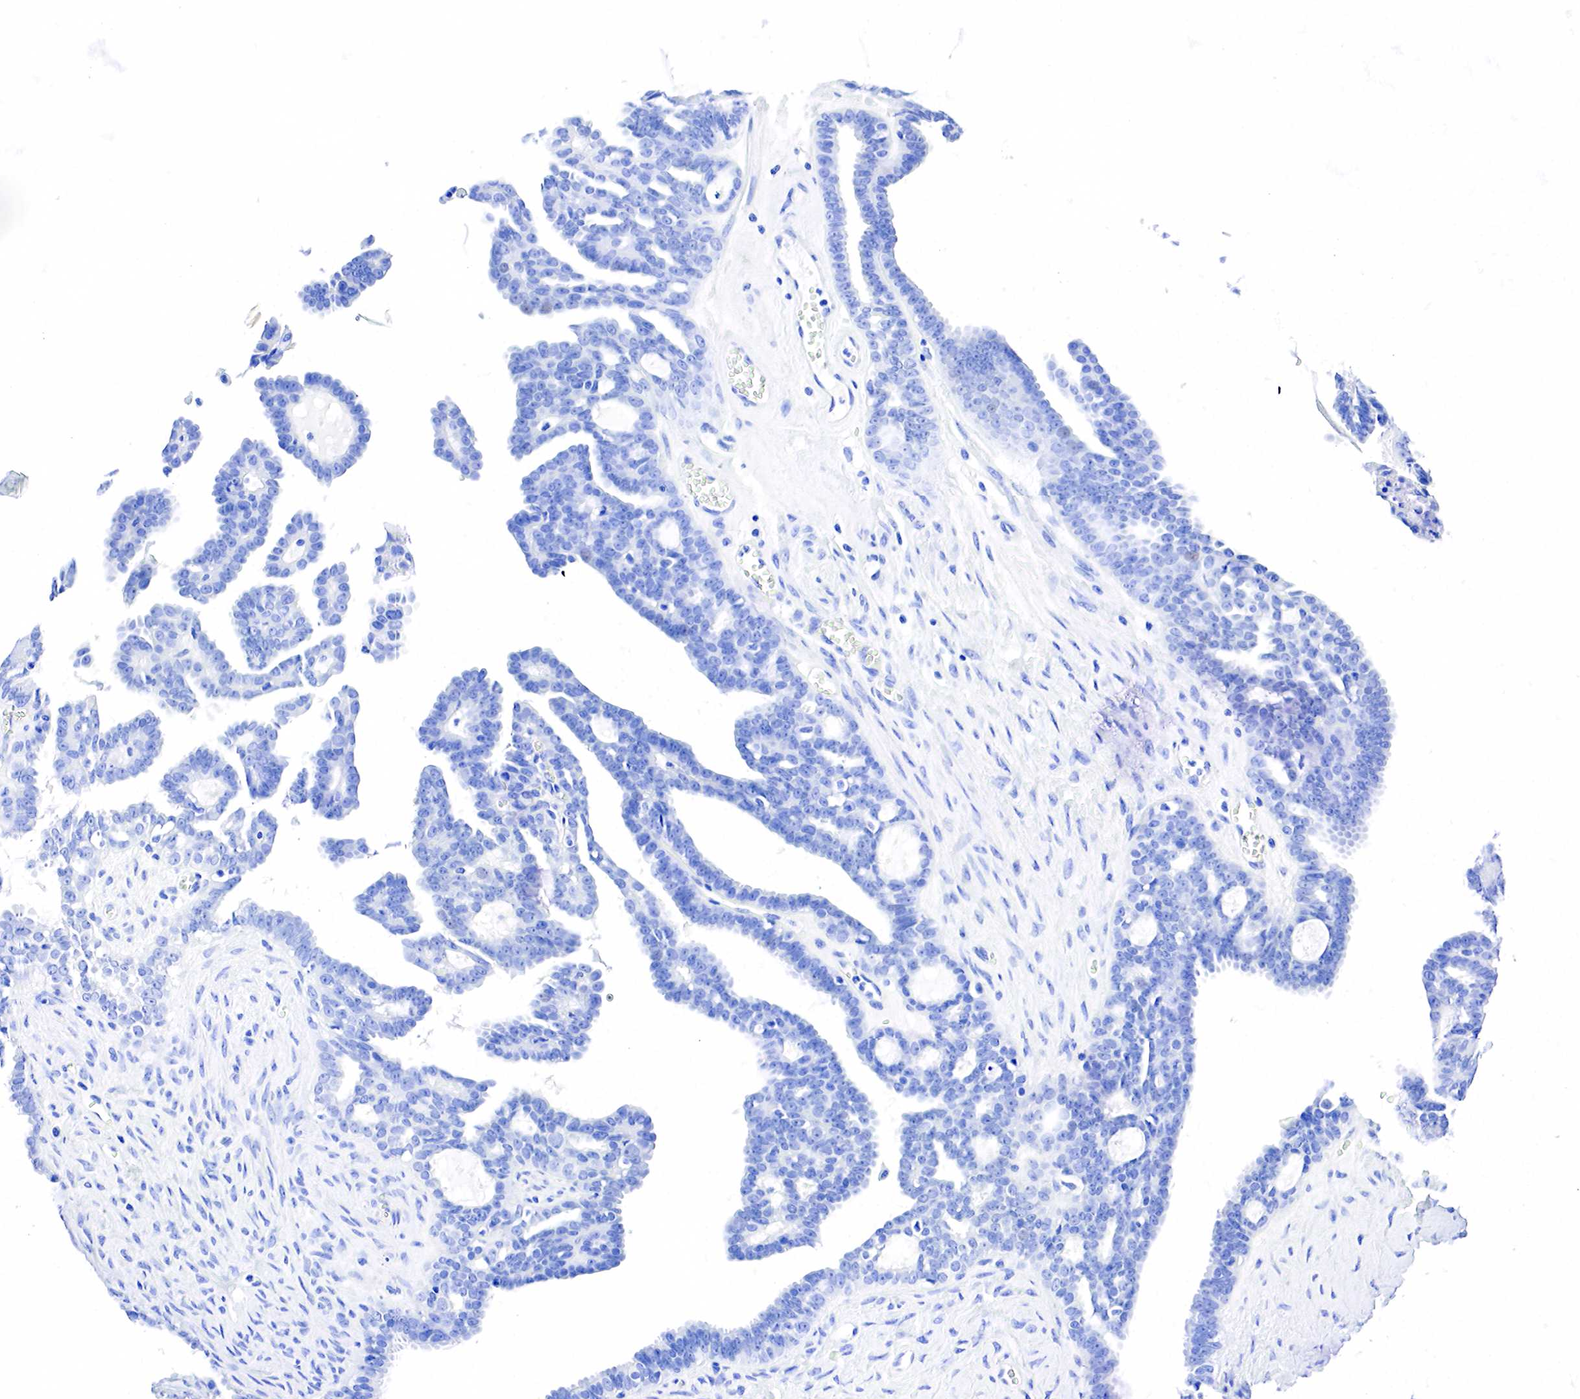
{"staining": {"intensity": "negative", "quantity": "none", "location": "none"}, "tissue": "ovarian cancer", "cell_type": "Tumor cells", "image_type": "cancer", "snomed": [{"axis": "morphology", "description": "Cystadenocarcinoma, serous, NOS"}, {"axis": "topography", "description": "Ovary"}], "caption": "An IHC micrograph of ovarian serous cystadenocarcinoma is shown. There is no staining in tumor cells of ovarian serous cystadenocarcinoma.", "gene": "PTH", "patient": {"sex": "female", "age": 71}}